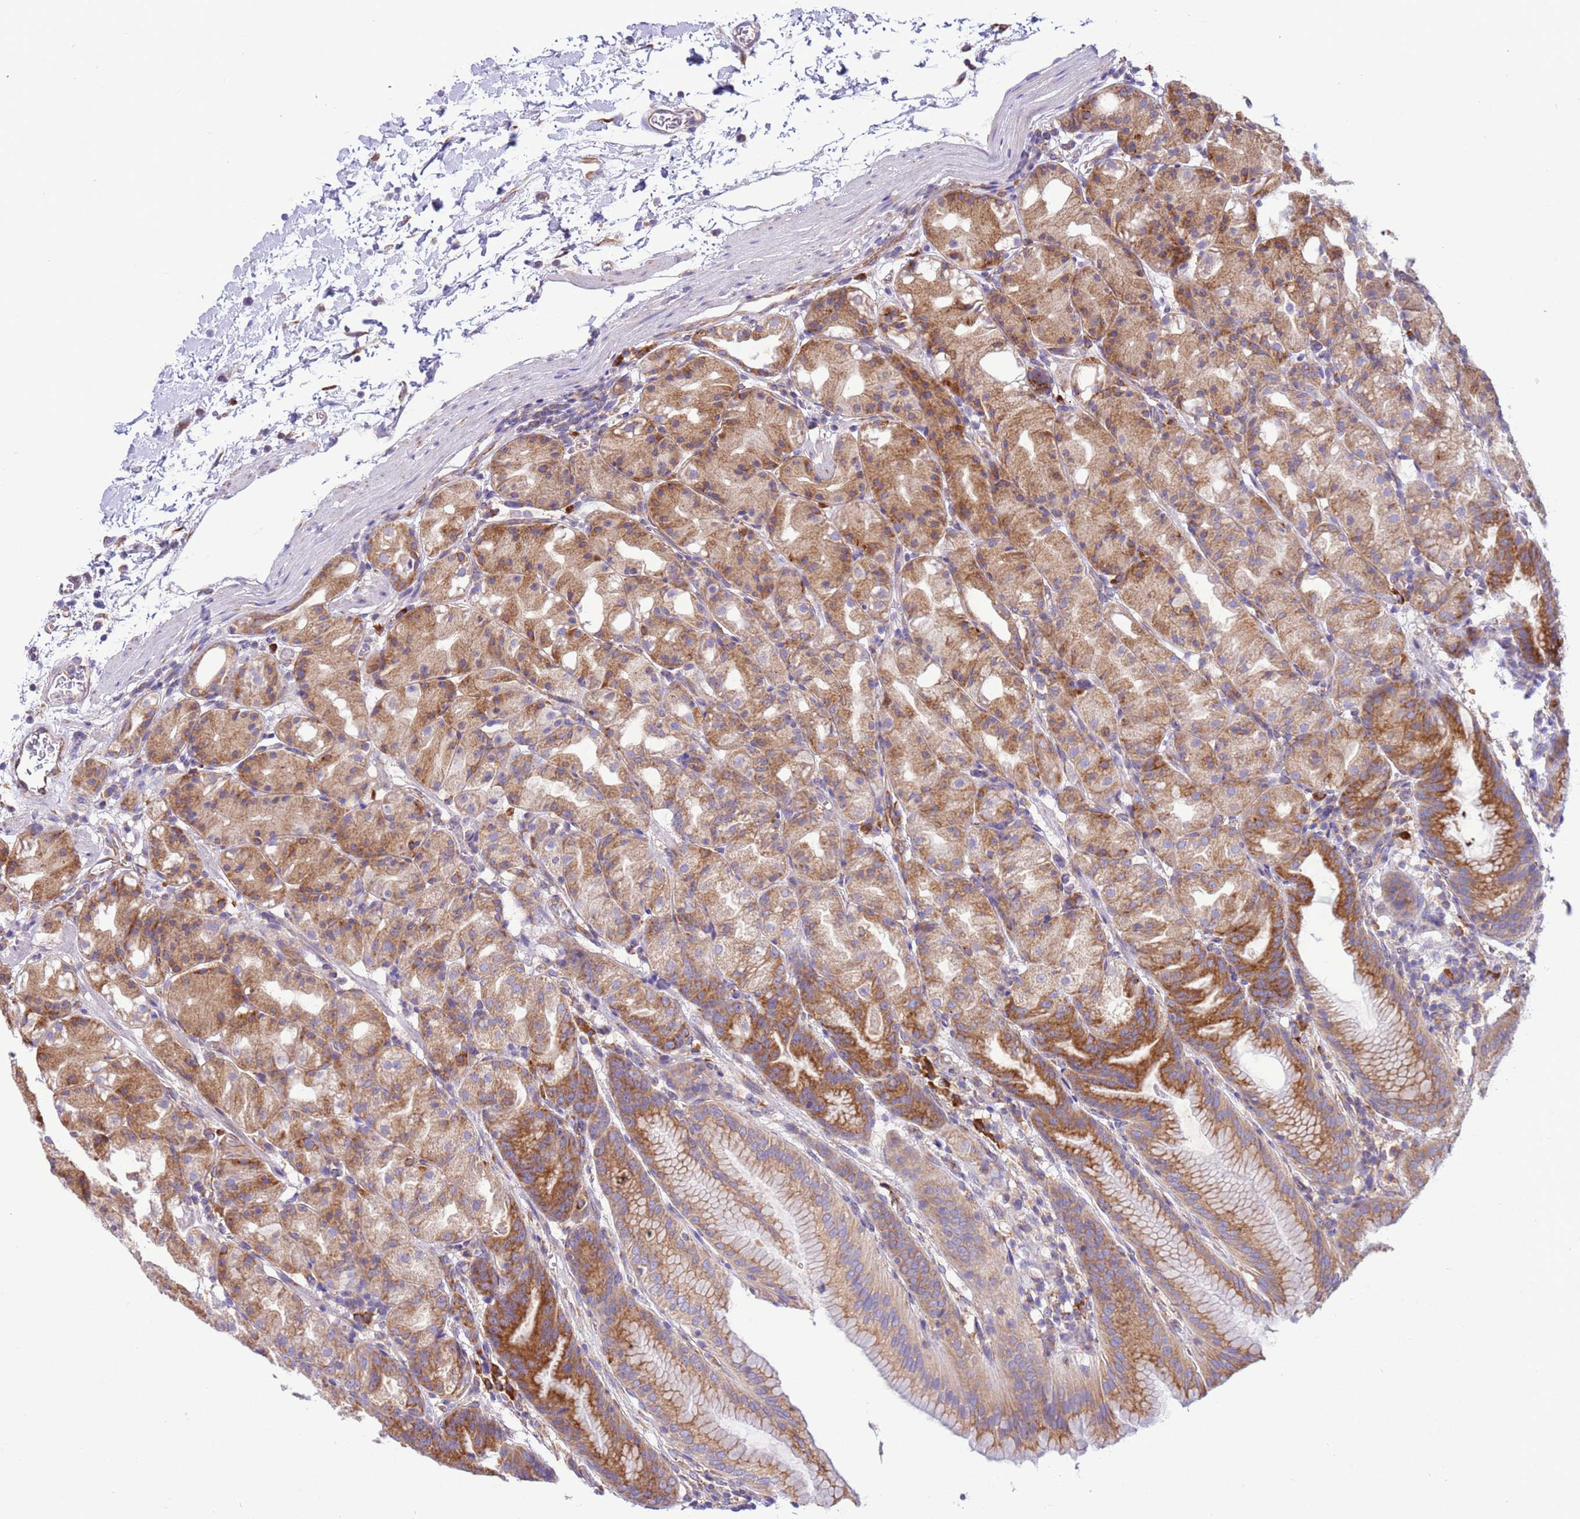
{"staining": {"intensity": "moderate", "quantity": ">75%", "location": "cytoplasmic/membranous"}, "tissue": "stomach", "cell_type": "Glandular cells", "image_type": "normal", "snomed": [{"axis": "morphology", "description": "Normal tissue, NOS"}, {"axis": "topography", "description": "Stomach, upper"}], "caption": "Benign stomach exhibits moderate cytoplasmic/membranous expression in about >75% of glandular cells, visualized by immunohistochemistry. (Stains: DAB (3,3'-diaminobenzidine) in brown, nuclei in blue, Microscopy: brightfield microscopy at high magnification).", "gene": "VARS1", "patient": {"sex": "male", "age": 48}}